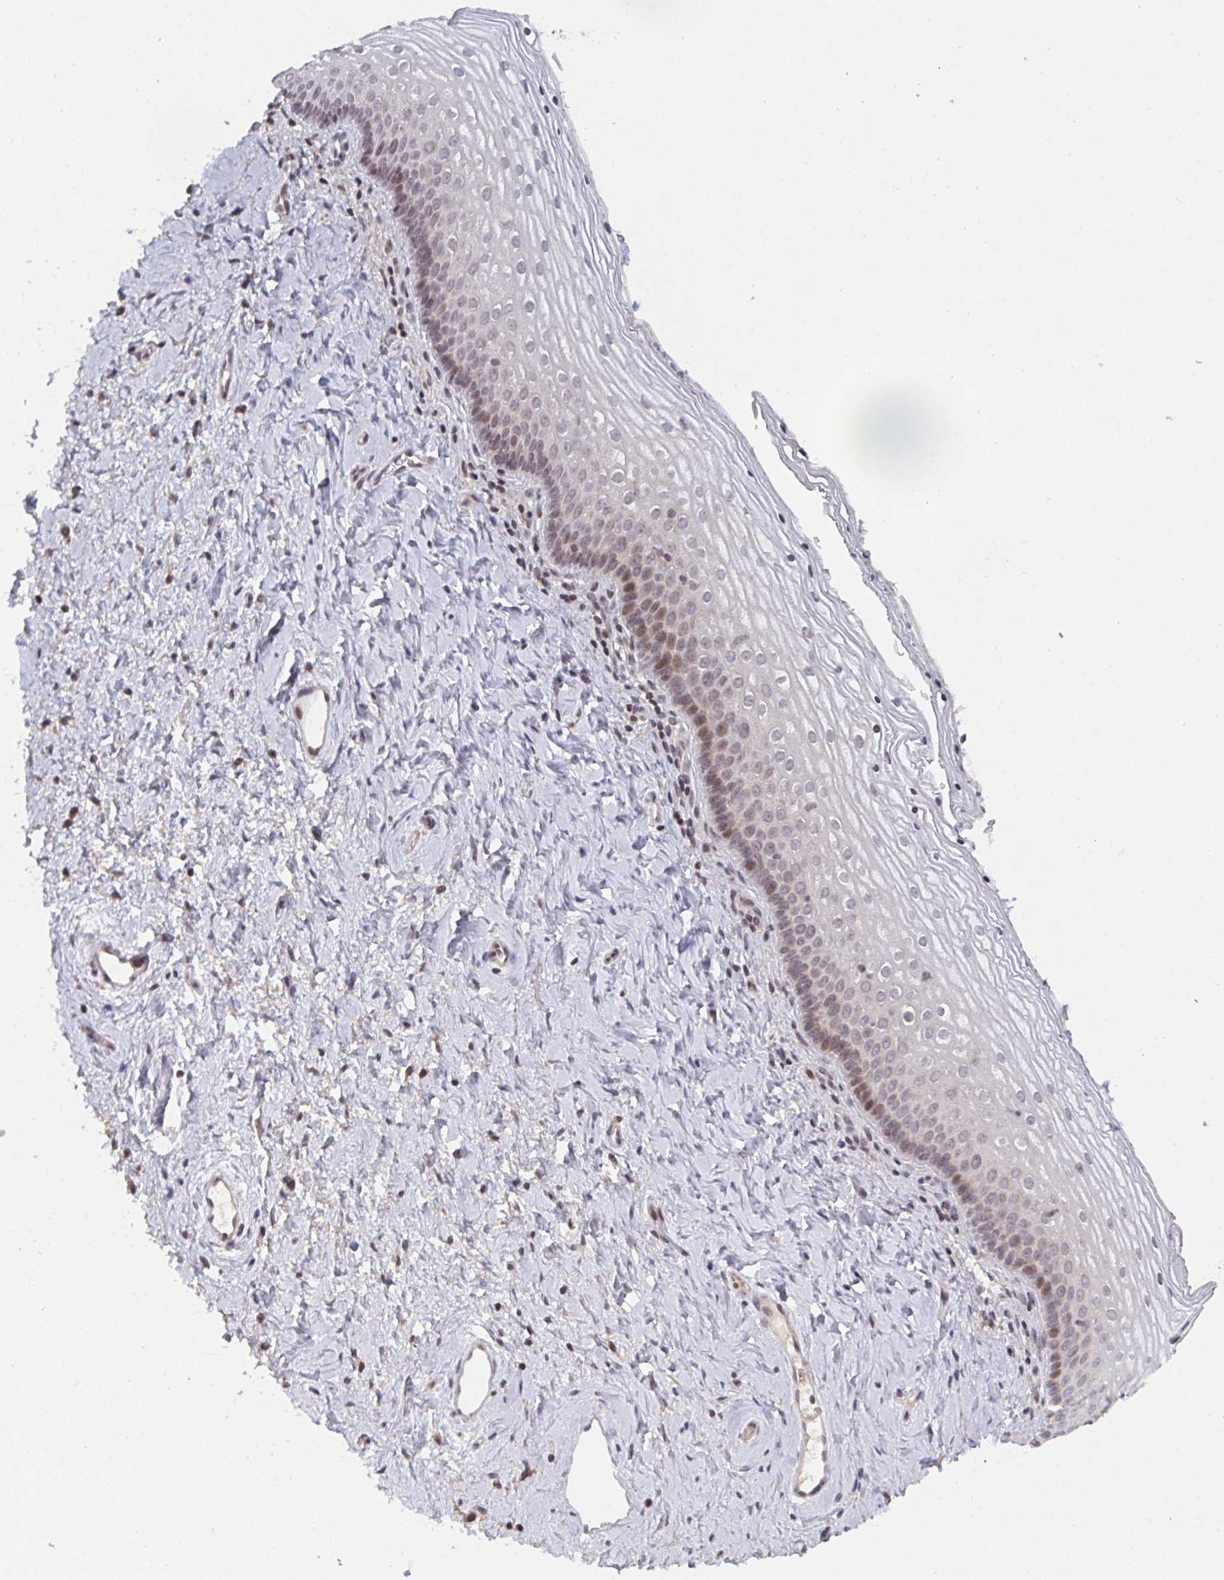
{"staining": {"intensity": "moderate", "quantity": "<25%", "location": "nuclear"}, "tissue": "vagina", "cell_type": "Squamous epithelial cells", "image_type": "normal", "snomed": [{"axis": "morphology", "description": "Normal tissue, NOS"}, {"axis": "morphology", "description": "Squamous cell carcinoma, NOS"}, {"axis": "topography", "description": "Vagina"}, {"axis": "topography", "description": "Cervix"}], "caption": "Brown immunohistochemical staining in normal human vagina displays moderate nuclear staining in approximately <25% of squamous epithelial cells.", "gene": "DCST1", "patient": {"sex": "female", "age": 45}}